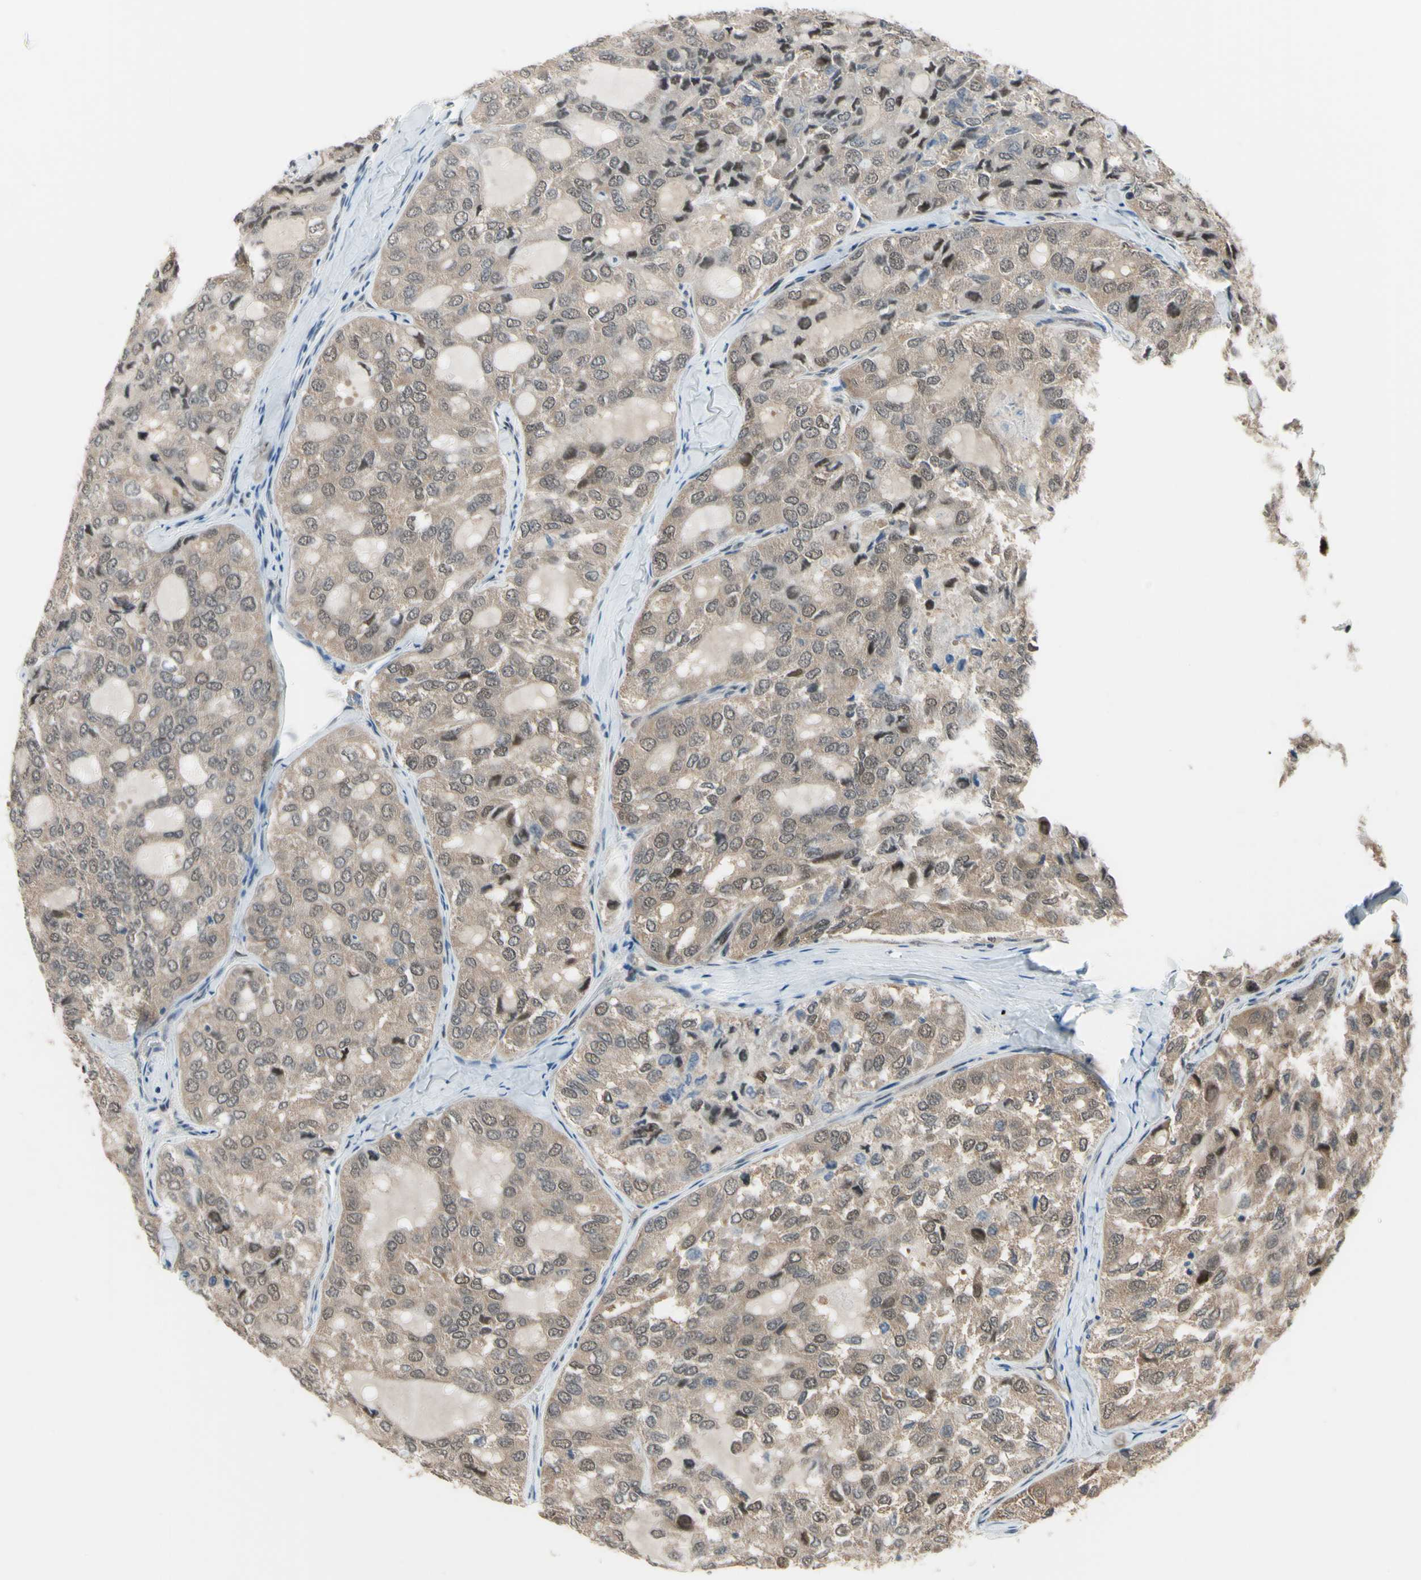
{"staining": {"intensity": "moderate", "quantity": ">75%", "location": "cytoplasmic/membranous"}, "tissue": "thyroid cancer", "cell_type": "Tumor cells", "image_type": "cancer", "snomed": [{"axis": "morphology", "description": "Follicular adenoma carcinoma, NOS"}, {"axis": "topography", "description": "Thyroid gland"}], "caption": "Protein staining of follicular adenoma carcinoma (thyroid) tissue exhibits moderate cytoplasmic/membranous staining in approximately >75% of tumor cells. (Stains: DAB in brown, nuclei in blue, Microscopy: brightfield microscopy at high magnification).", "gene": "HSPA4", "patient": {"sex": "male", "age": 75}}